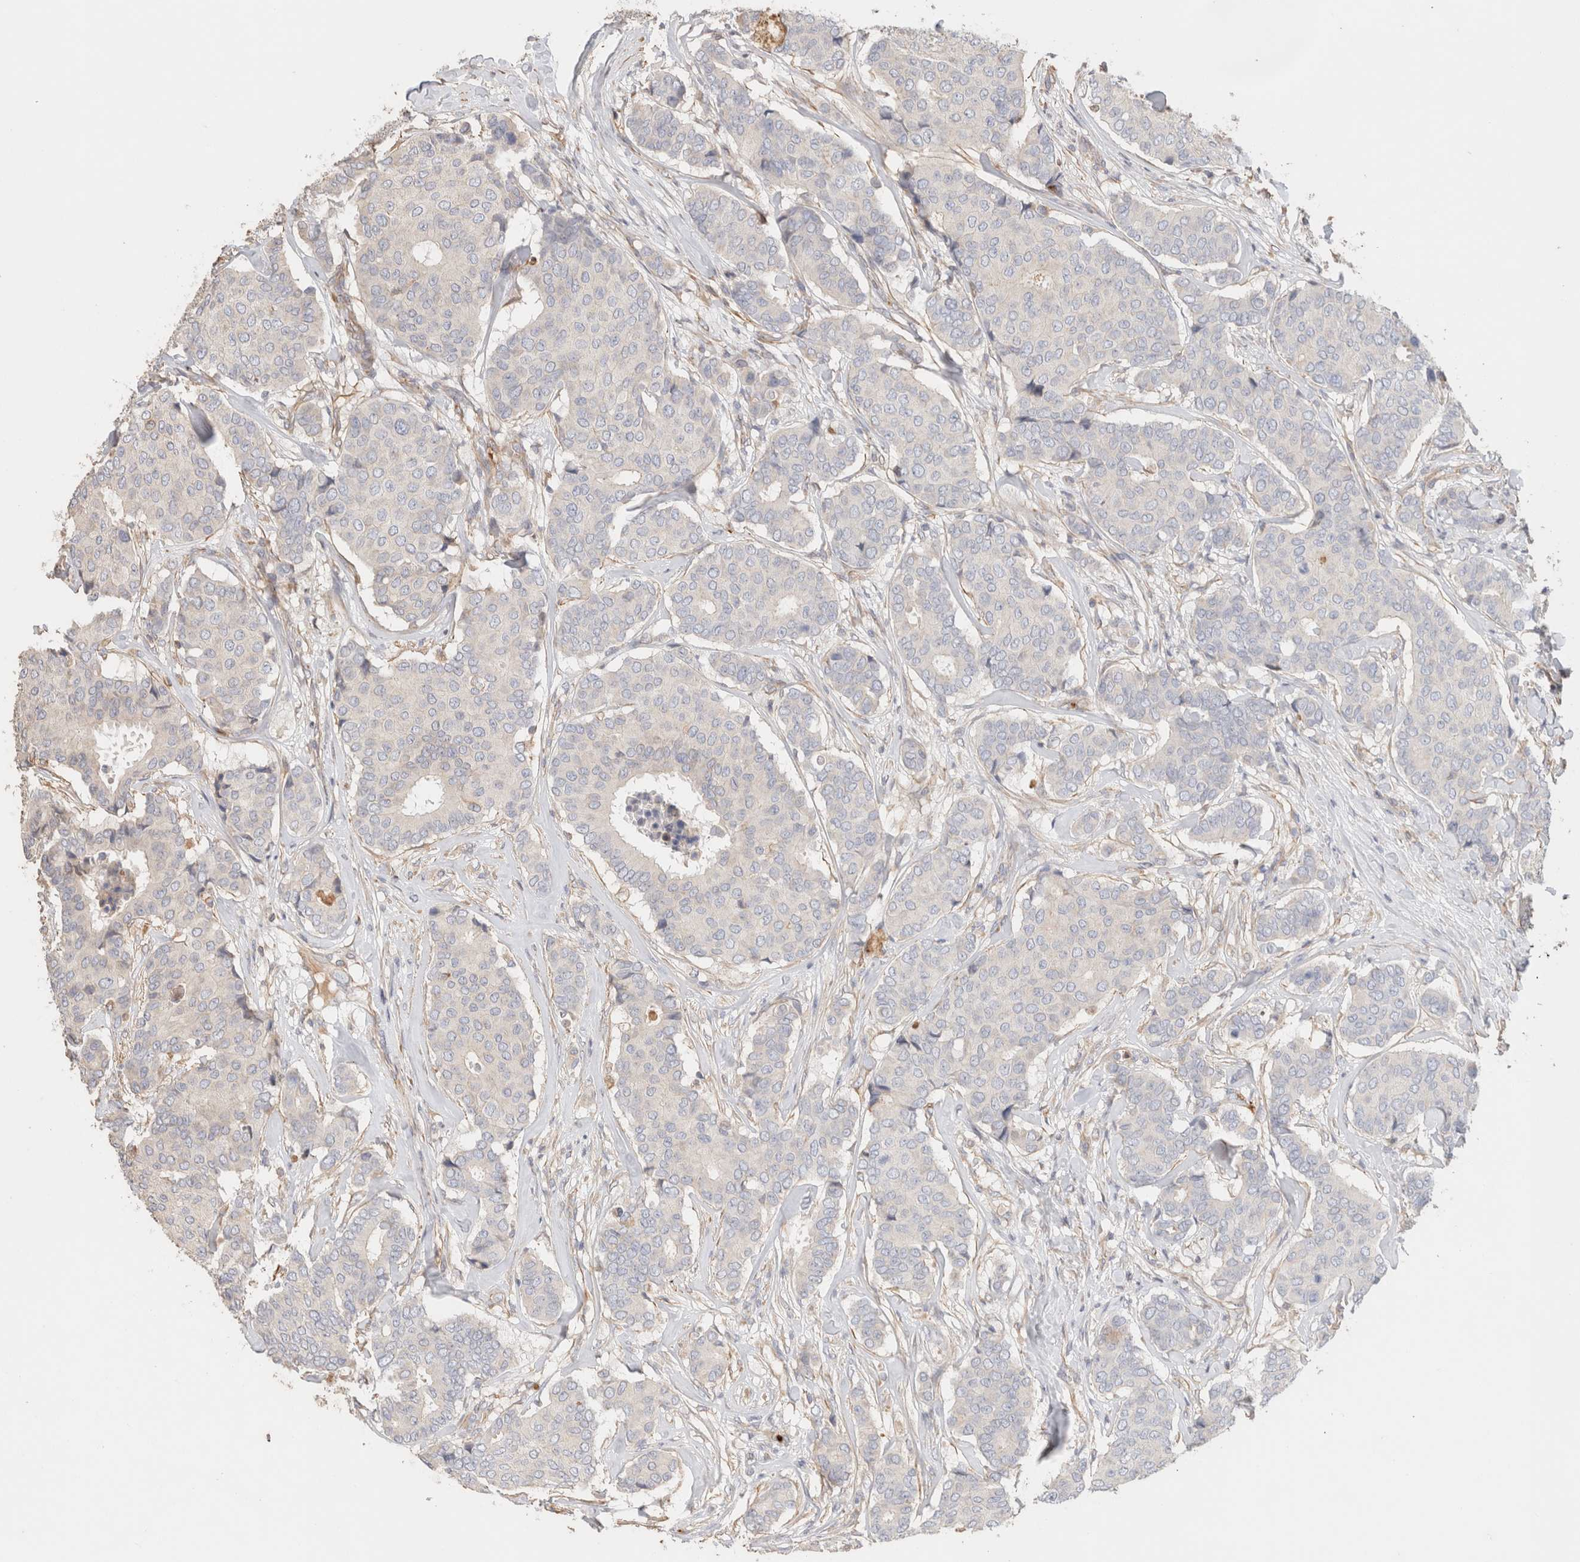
{"staining": {"intensity": "negative", "quantity": "none", "location": "none"}, "tissue": "breast cancer", "cell_type": "Tumor cells", "image_type": "cancer", "snomed": [{"axis": "morphology", "description": "Duct carcinoma"}, {"axis": "topography", "description": "Breast"}], "caption": "Tumor cells are negative for protein expression in human breast cancer.", "gene": "PROS1", "patient": {"sex": "female", "age": 75}}